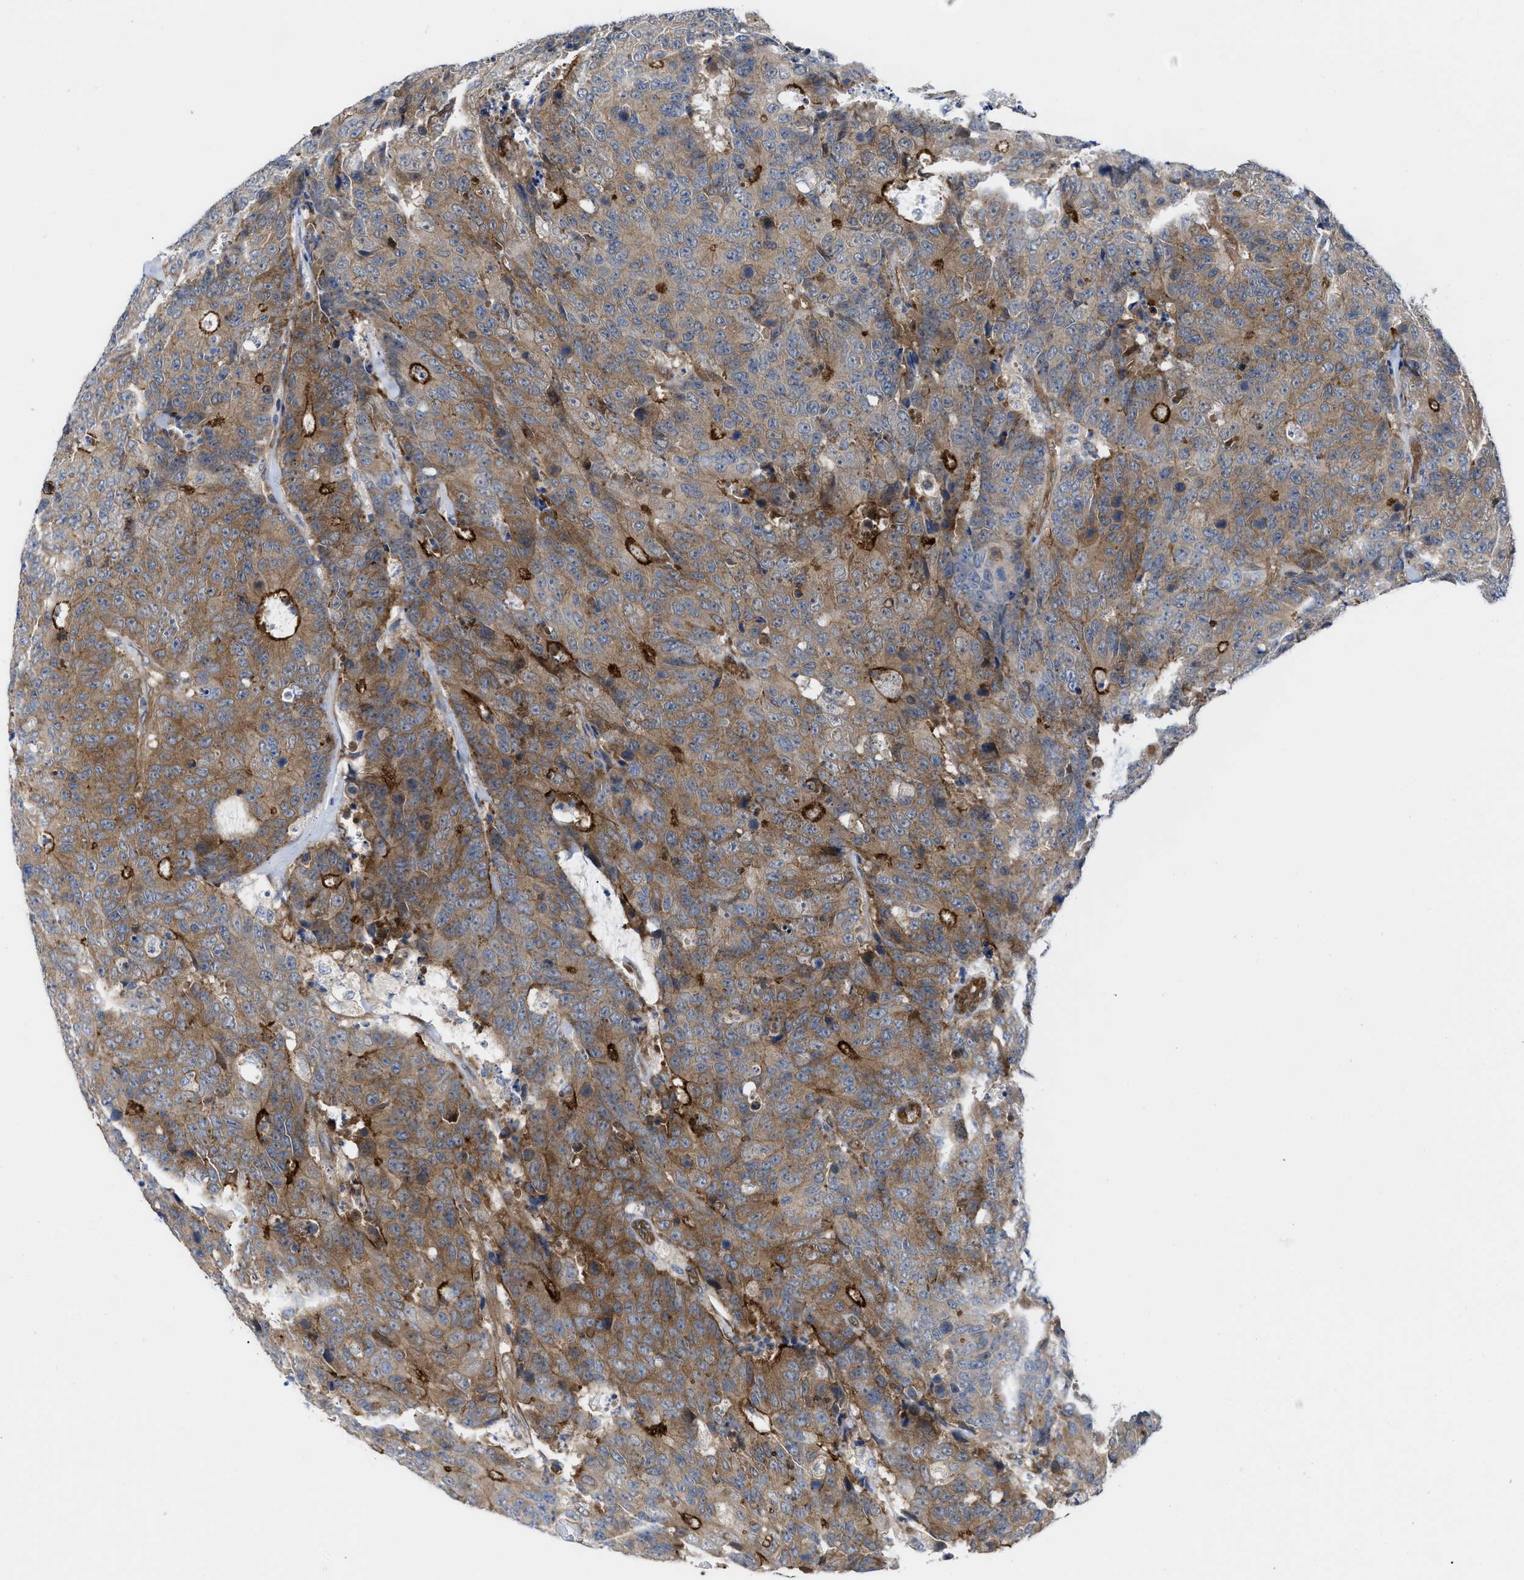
{"staining": {"intensity": "moderate", "quantity": ">75%", "location": "cytoplasmic/membranous"}, "tissue": "colorectal cancer", "cell_type": "Tumor cells", "image_type": "cancer", "snomed": [{"axis": "morphology", "description": "Adenocarcinoma, NOS"}, {"axis": "topography", "description": "Colon"}], "caption": "Protein expression analysis of human colorectal cancer reveals moderate cytoplasmic/membranous staining in approximately >75% of tumor cells.", "gene": "PDLIM5", "patient": {"sex": "female", "age": 86}}